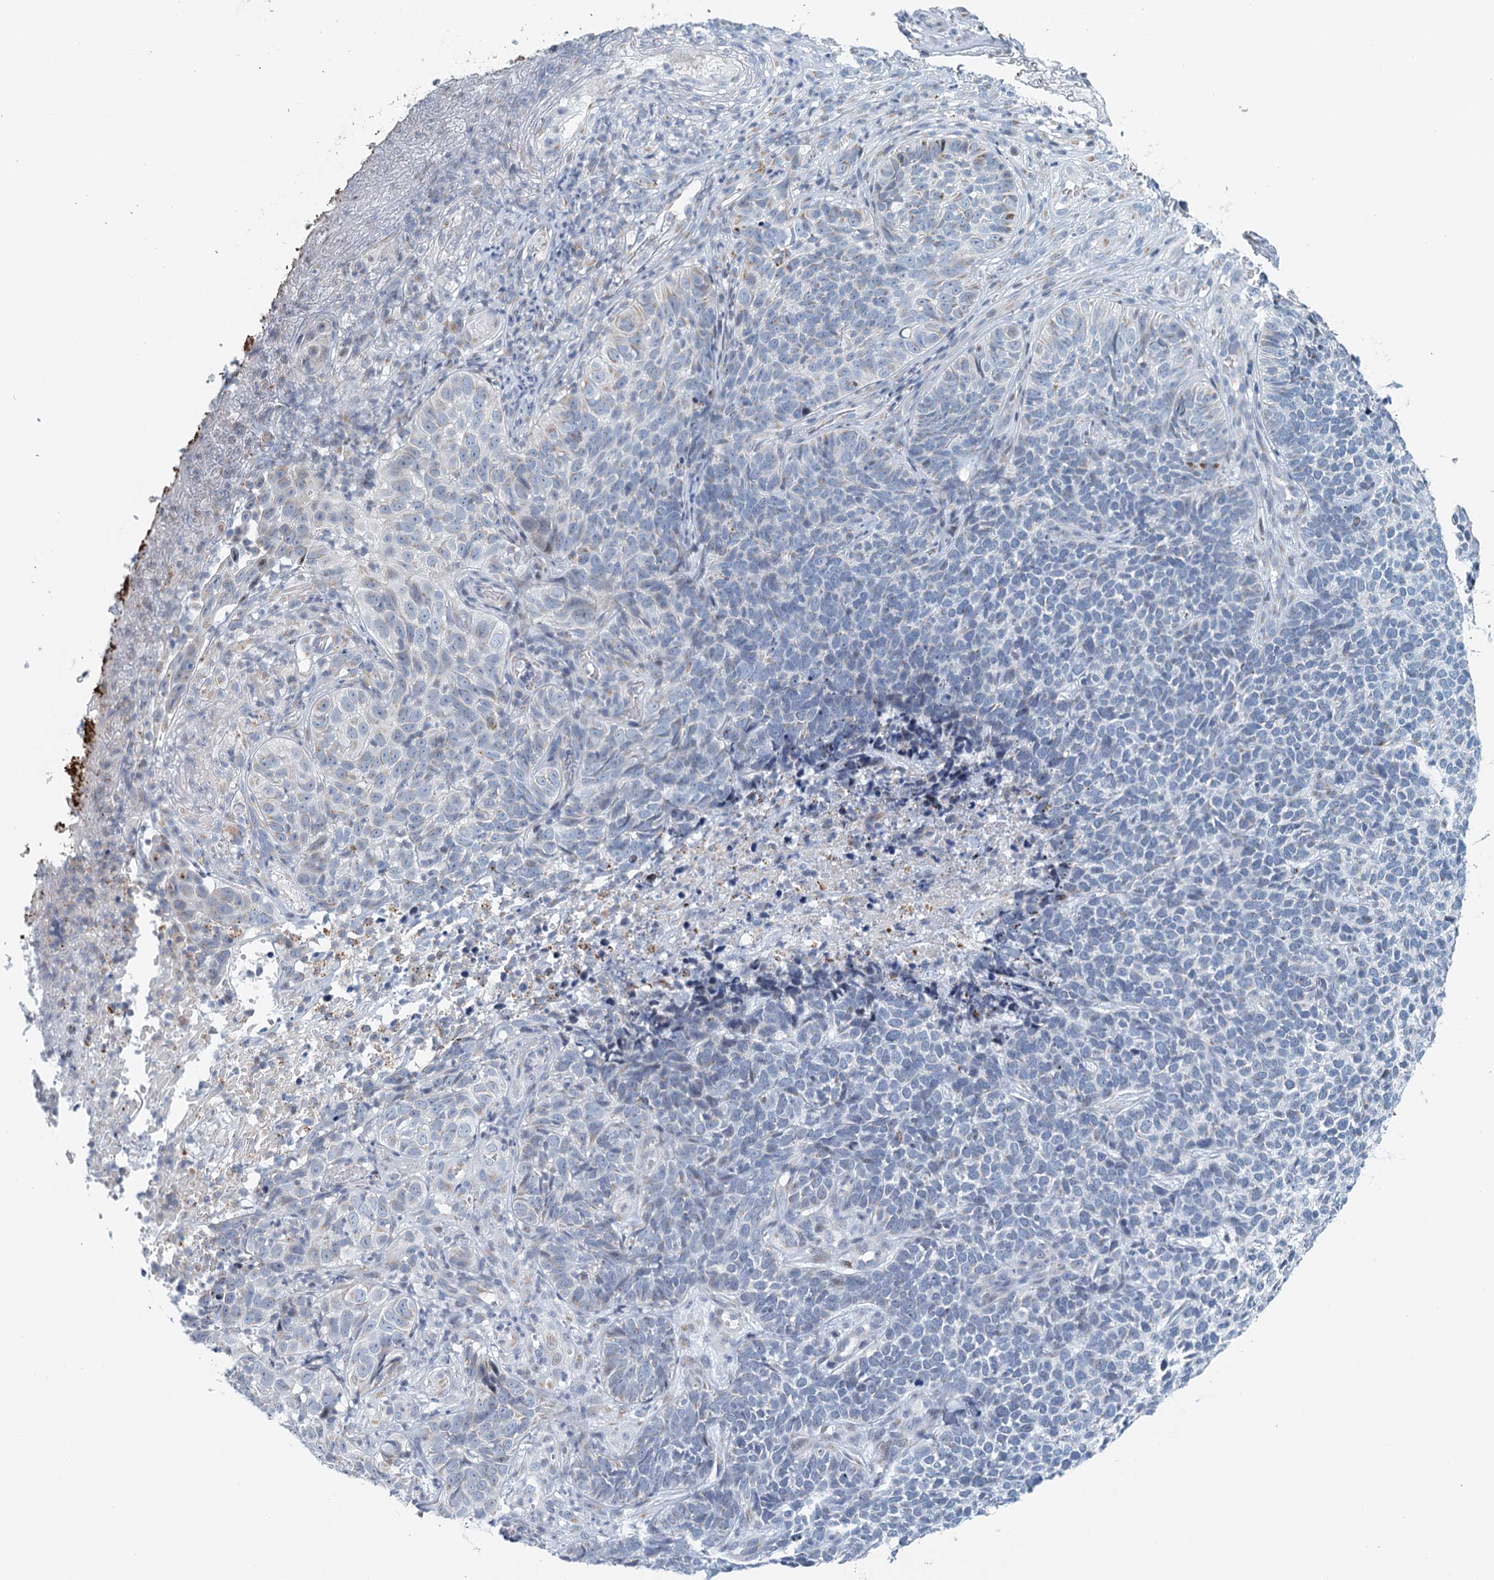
{"staining": {"intensity": "negative", "quantity": "none", "location": "none"}, "tissue": "skin cancer", "cell_type": "Tumor cells", "image_type": "cancer", "snomed": [{"axis": "morphology", "description": "Basal cell carcinoma"}, {"axis": "topography", "description": "Skin"}], "caption": "Protein analysis of skin cancer (basal cell carcinoma) exhibits no significant expression in tumor cells.", "gene": "ZNF527", "patient": {"sex": "female", "age": 84}}